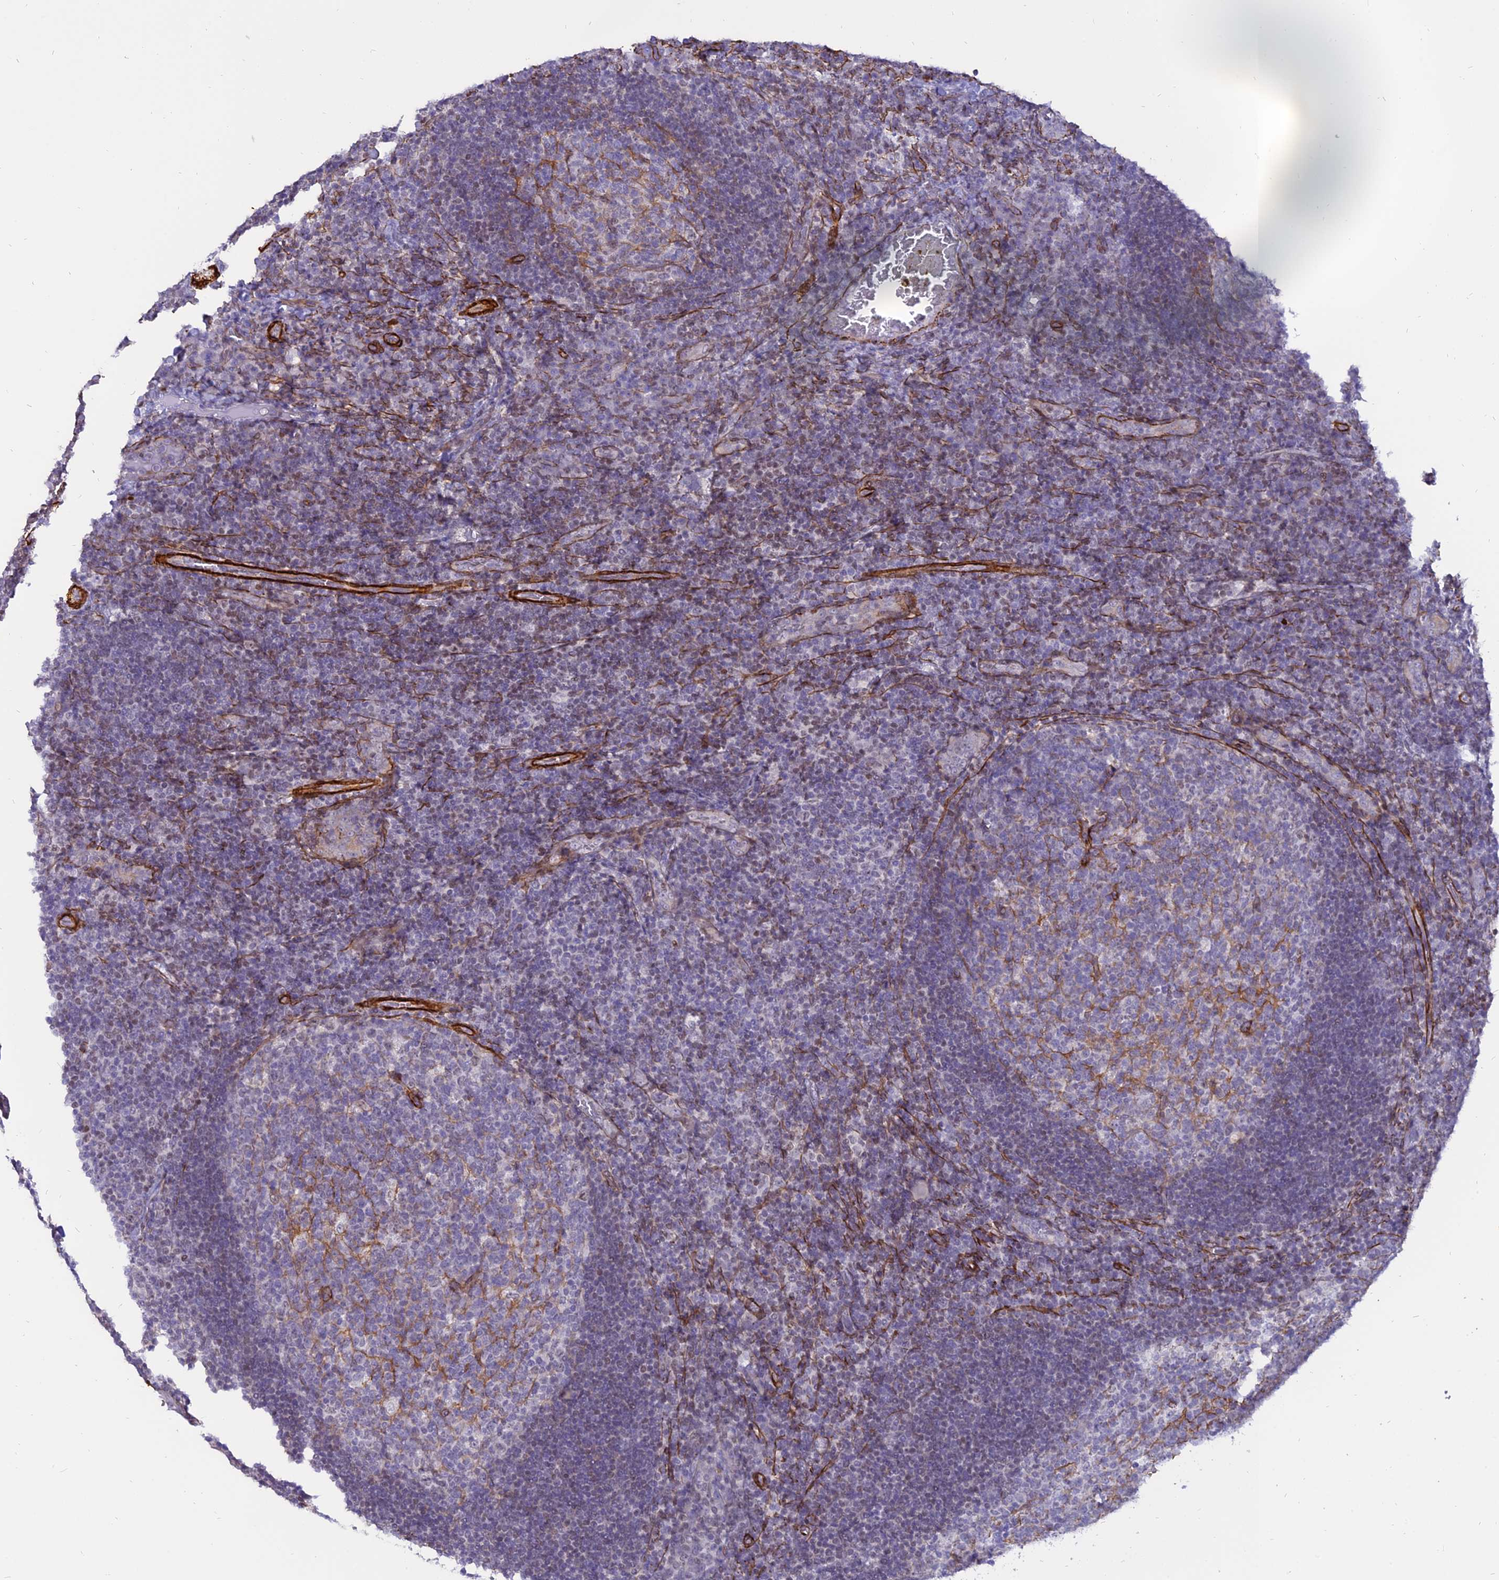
{"staining": {"intensity": "negative", "quantity": "none", "location": "none"}, "tissue": "tonsil", "cell_type": "Germinal center cells", "image_type": "normal", "snomed": [{"axis": "morphology", "description": "Normal tissue, NOS"}, {"axis": "topography", "description": "Tonsil"}], "caption": "Immunohistochemistry of normal tonsil reveals no positivity in germinal center cells. The staining is performed using DAB (3,3'-diaminobenzidine) brown chromogen with nuclei counter-stained in using hematoxylin.", "gene": "CENPV", "patient": {"sex": "male", "age": 17}}